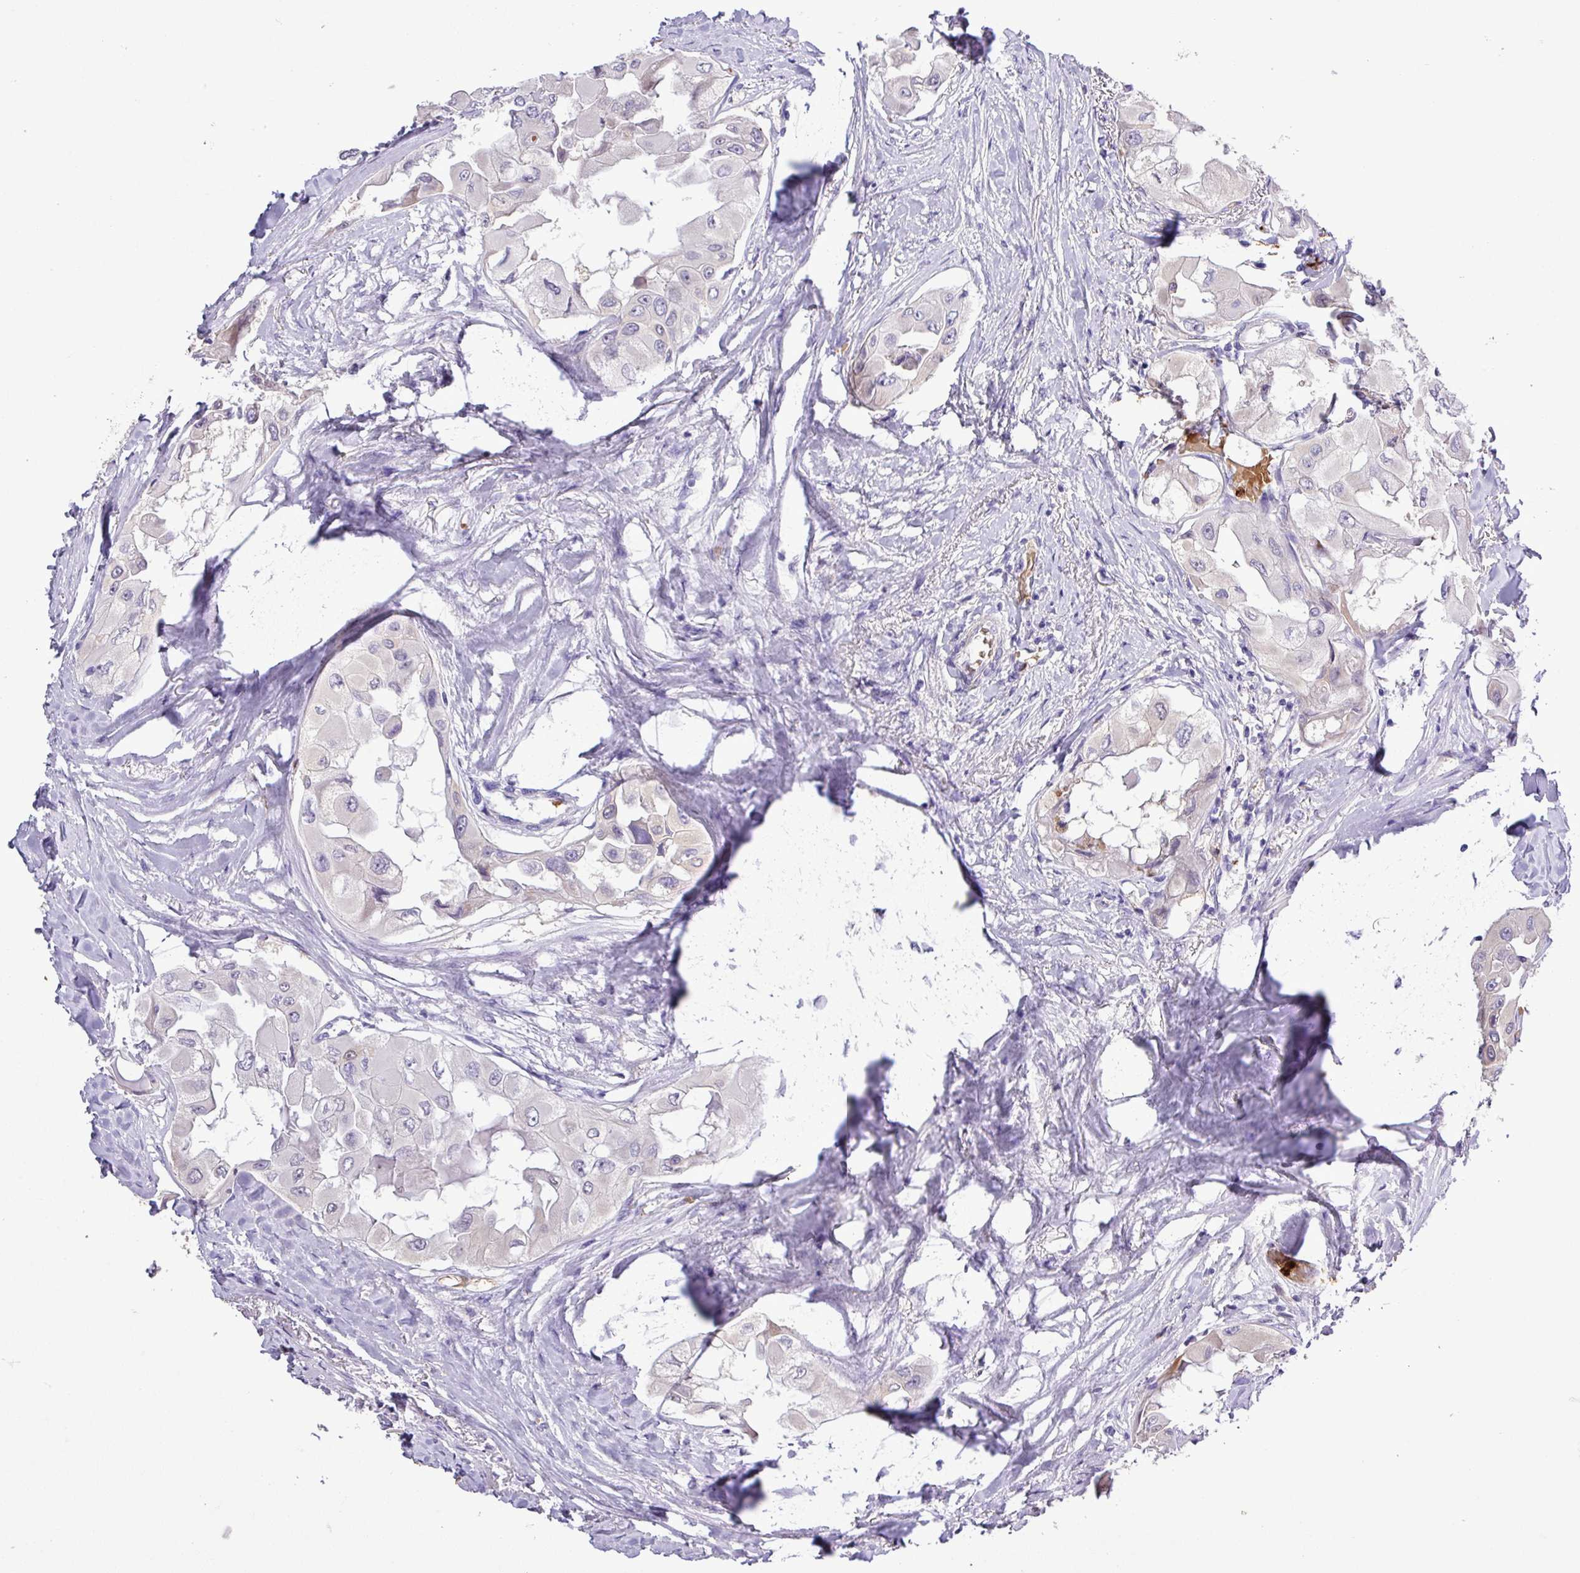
{"staining": {"intensity": "negative", "quantity": "none", "location": "none"}, "tissue": "thyroid cancer", "cell_type": "Tumor cells", "image_type": "cancer", "snomed": [{"axis": "morphology", "description": "Normal tissue, NOS"}, {"axis": "morphology", "description": "Papillary adenocarcinoma, NOS"}, {"axis": "topography", "description": "Thyroid gland"}], "caption": "Immunohistochemistry of human papillary adenocarcinoma (thyroid) displays no staining in tumor cells.", "gene": "MGAT4B", "patient": {"sex": "female", "age": 59}}